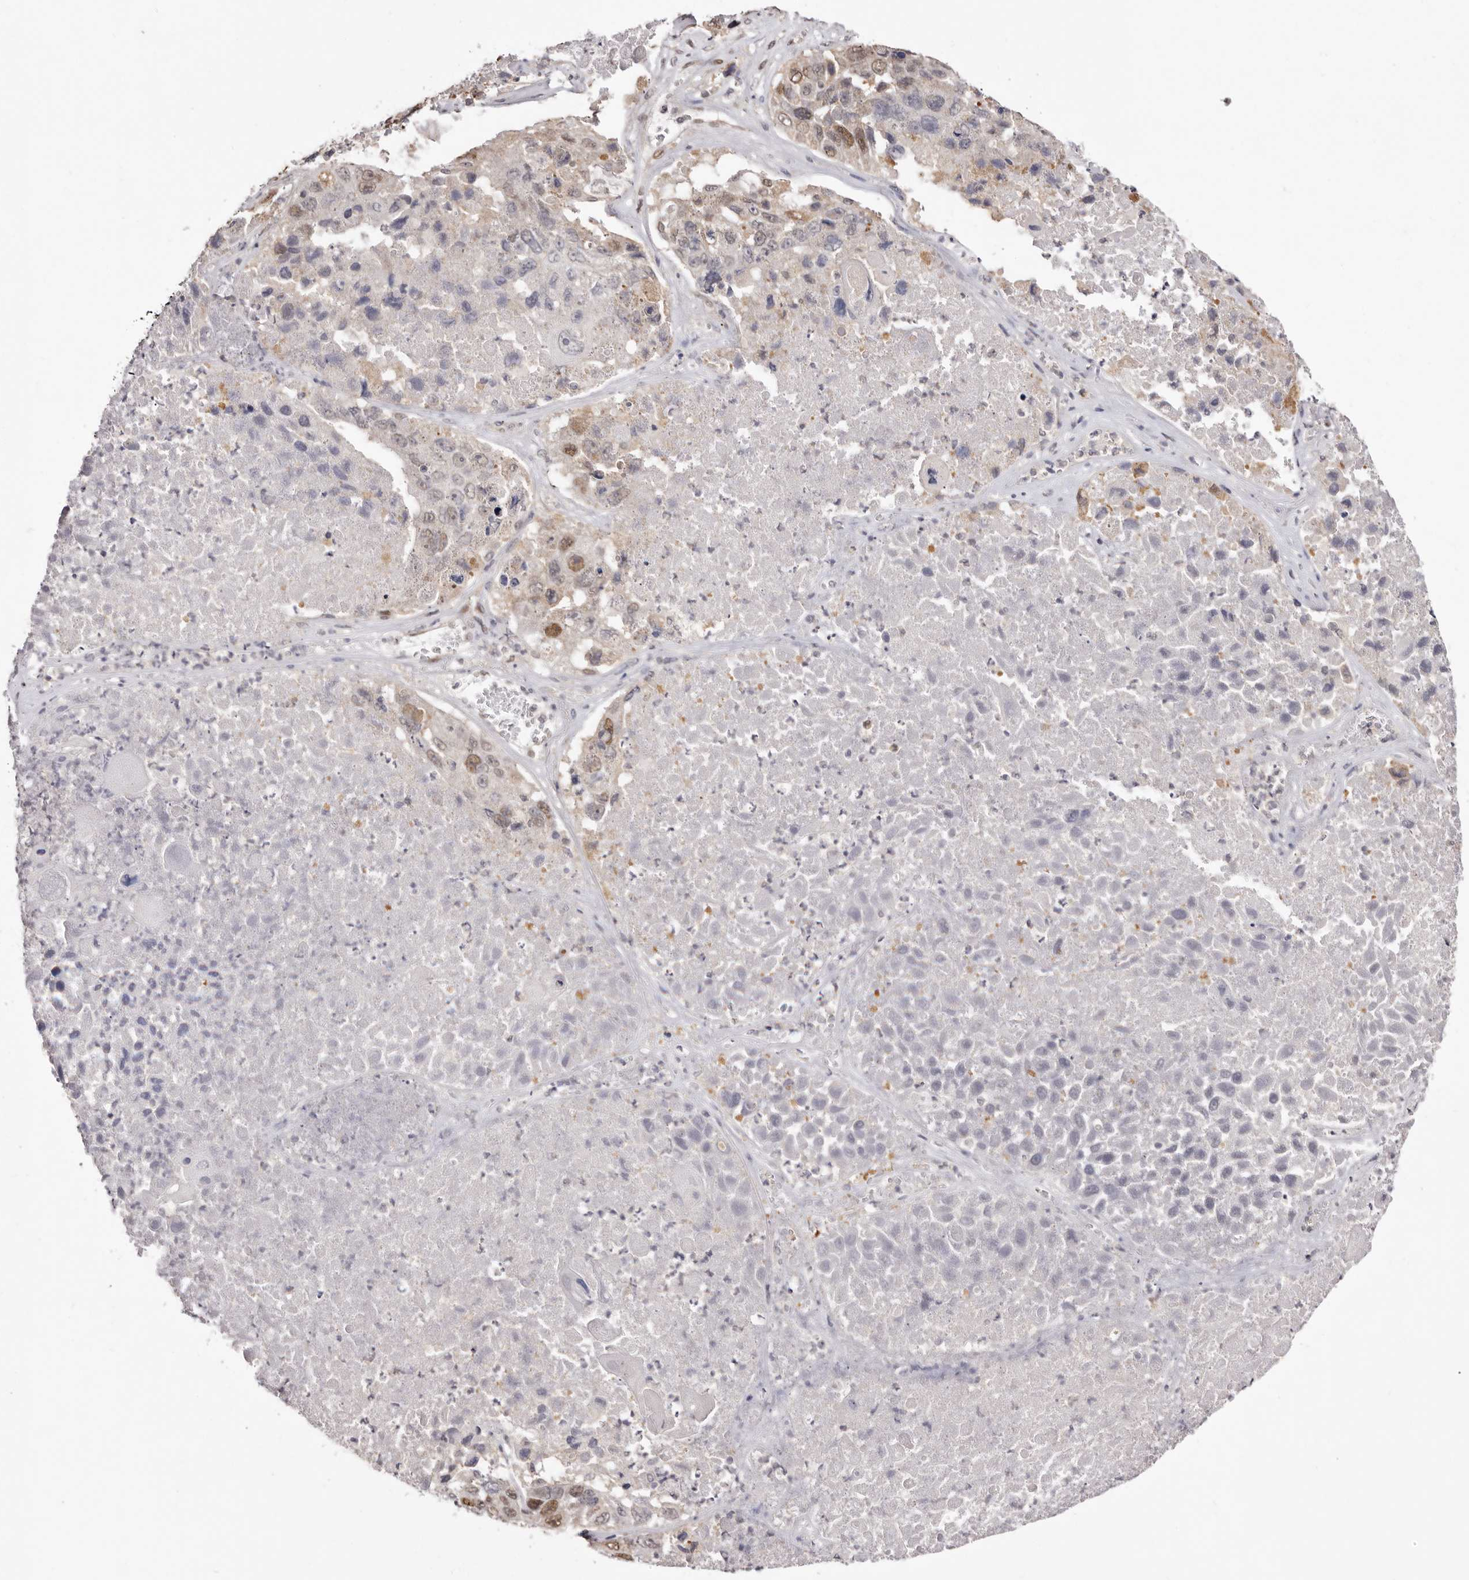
{"staining": {"intensity": "moderate", "quantity": ">75%", "location": "nuclear"}, "tissue": "lung cancer", "cell_type": "Tumor cells", "image_type": "cancer", "snomed": [{"axis": "morphology", "description": "Squamous cell carcinoma, NOS"}, {"axis": "topography", "description": "Lung"}], "caption": "An immunohistochemistry (IHC) image of tumor tissue is shown. Protein staining in brown labels moderate nuclear positivity in lung cancer within tumor cells.", "gene": "NOTCH1", "patient": {"sex": "male", "age": 61}}